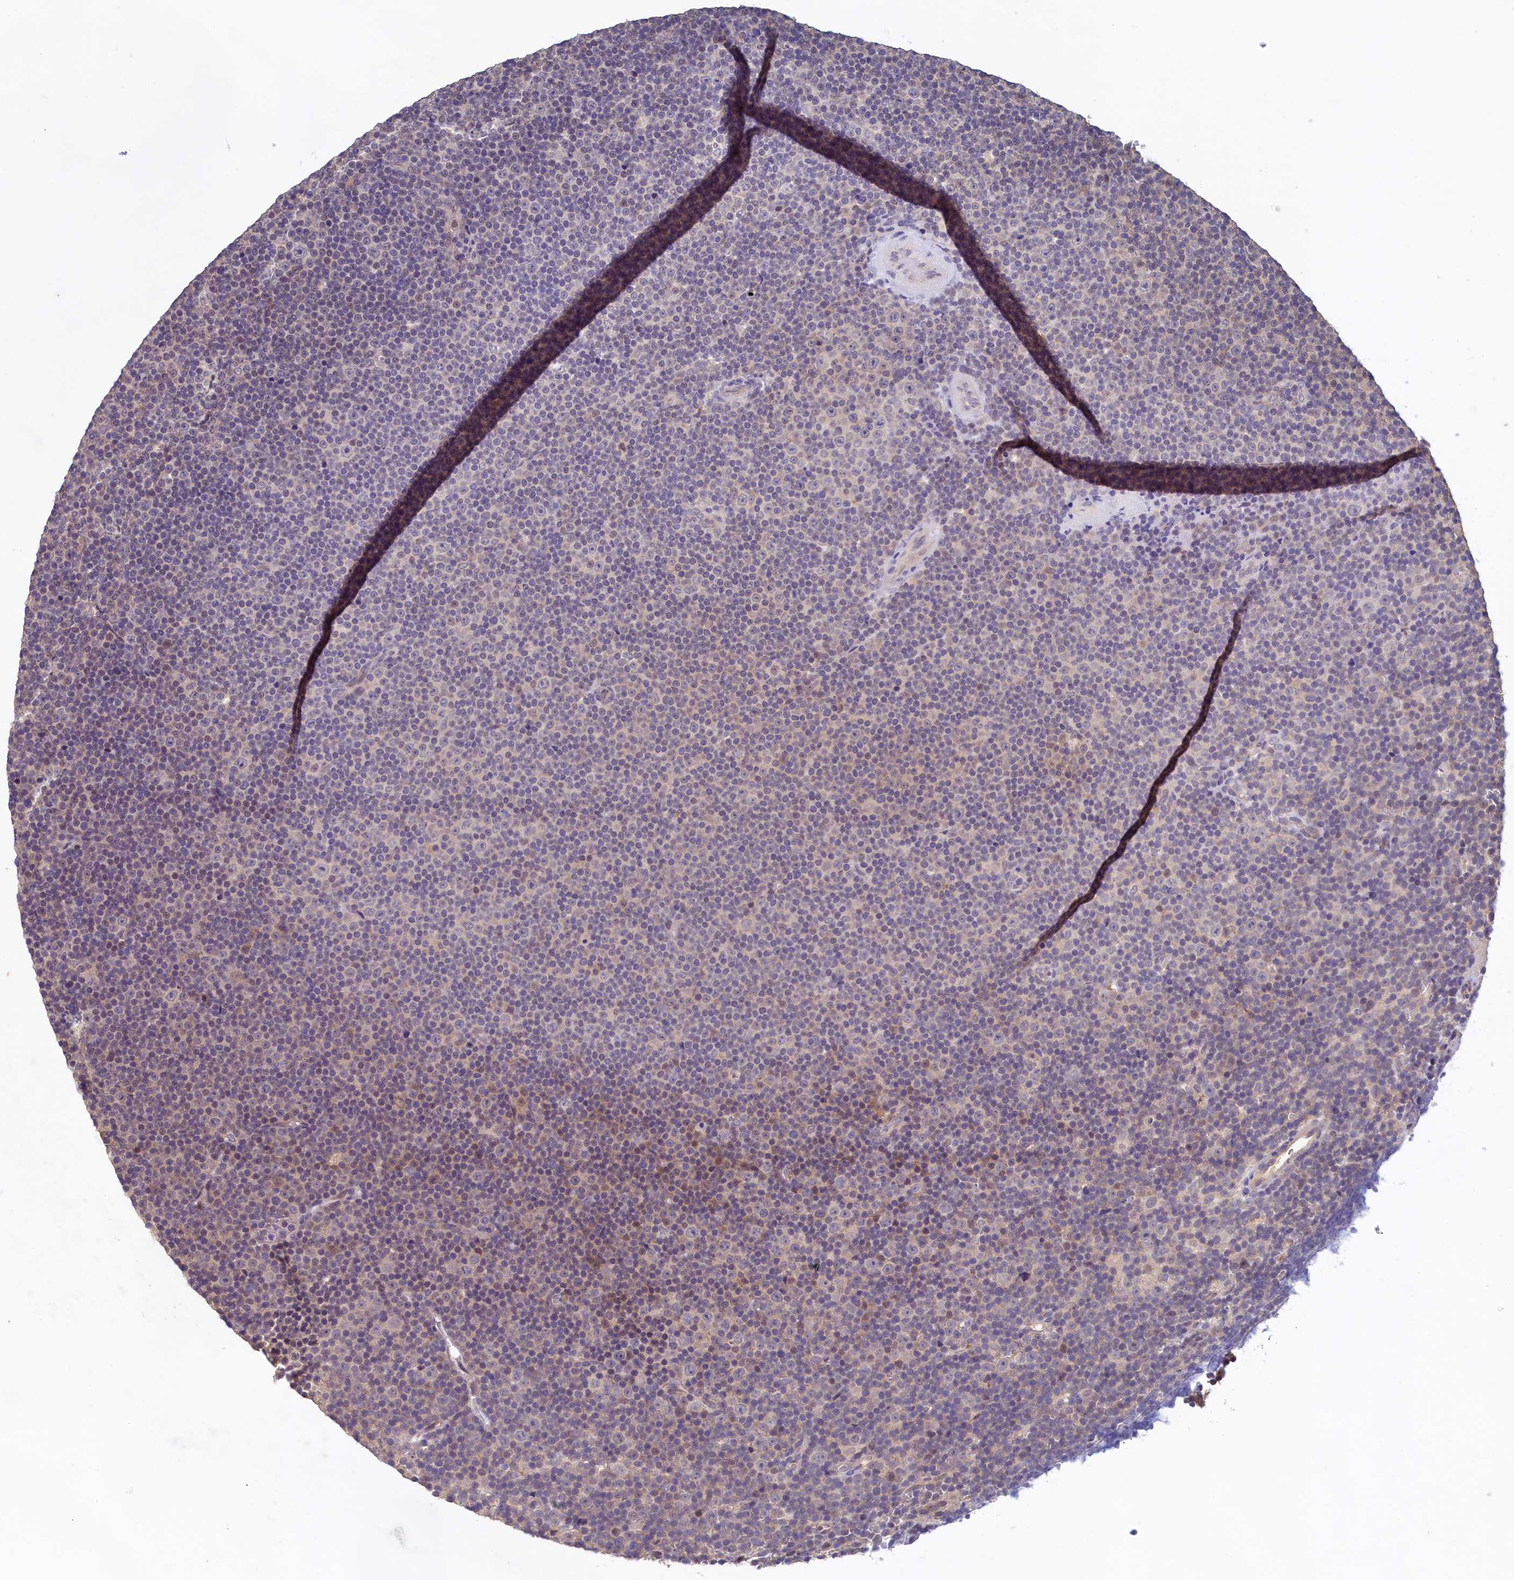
{"staining": {"intensity": "weak", "quantity": "<25%", "location": "nuclear"}, "tissue": "lymphoma", "cell_type": "Tumor cells", "image_type": "cancer", "snomed": [{"axis": "morphology", "description": "Malignant lymphoma, non-Hodgkin's type, Low grade"}, {"axis": "topography", "description": "Lymph node"}], "caption": "Lymphoma stained for a protein using IHC exhibits no staining tumor cells.", "gene": "NUBP2", "patient": {"sex": "female", "age": 67}}